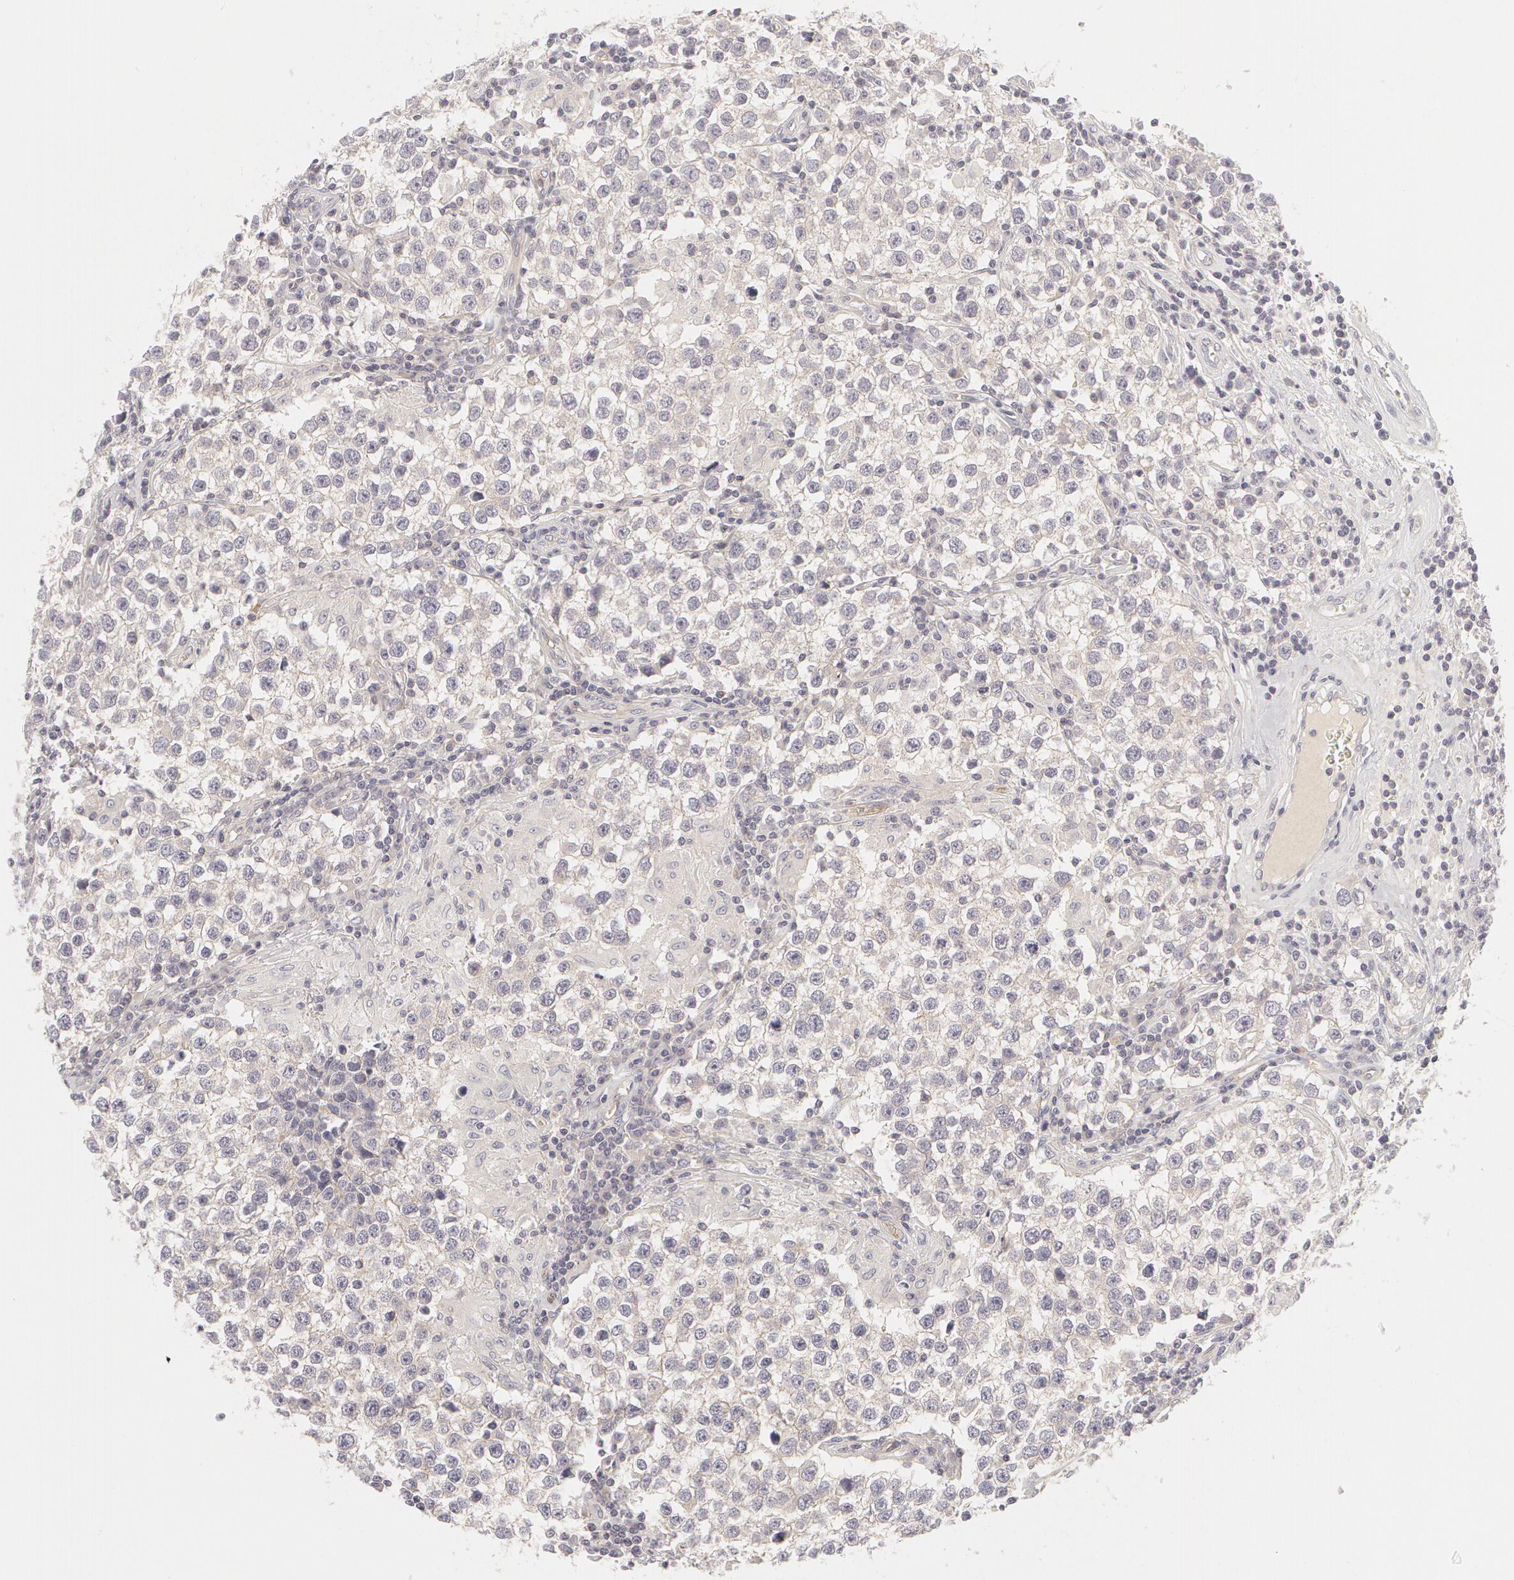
{"staining": {"intensity": "weak", "quantity": "25%-75%", "location": "cytoplasmic/membranous"}, "tissue": "testis cancer", "cell_type": "Tumor cells", "image_type": "cancer", "snomed": [{"axis": "morphology", "description": "Seminoma, NOS"}, {"axis": "topography", "description": "Testis"}], "caption": "This histopathology image displays testis cancer stained with immunohistochemistry to label a protein in brown. The cytoplasmic/membranous of tumor cells show weak positivity for the protein. Nuclei are counter-stained blue.", "gene": "ABCB1", "patient": {"sex": "male", "age": 36}}